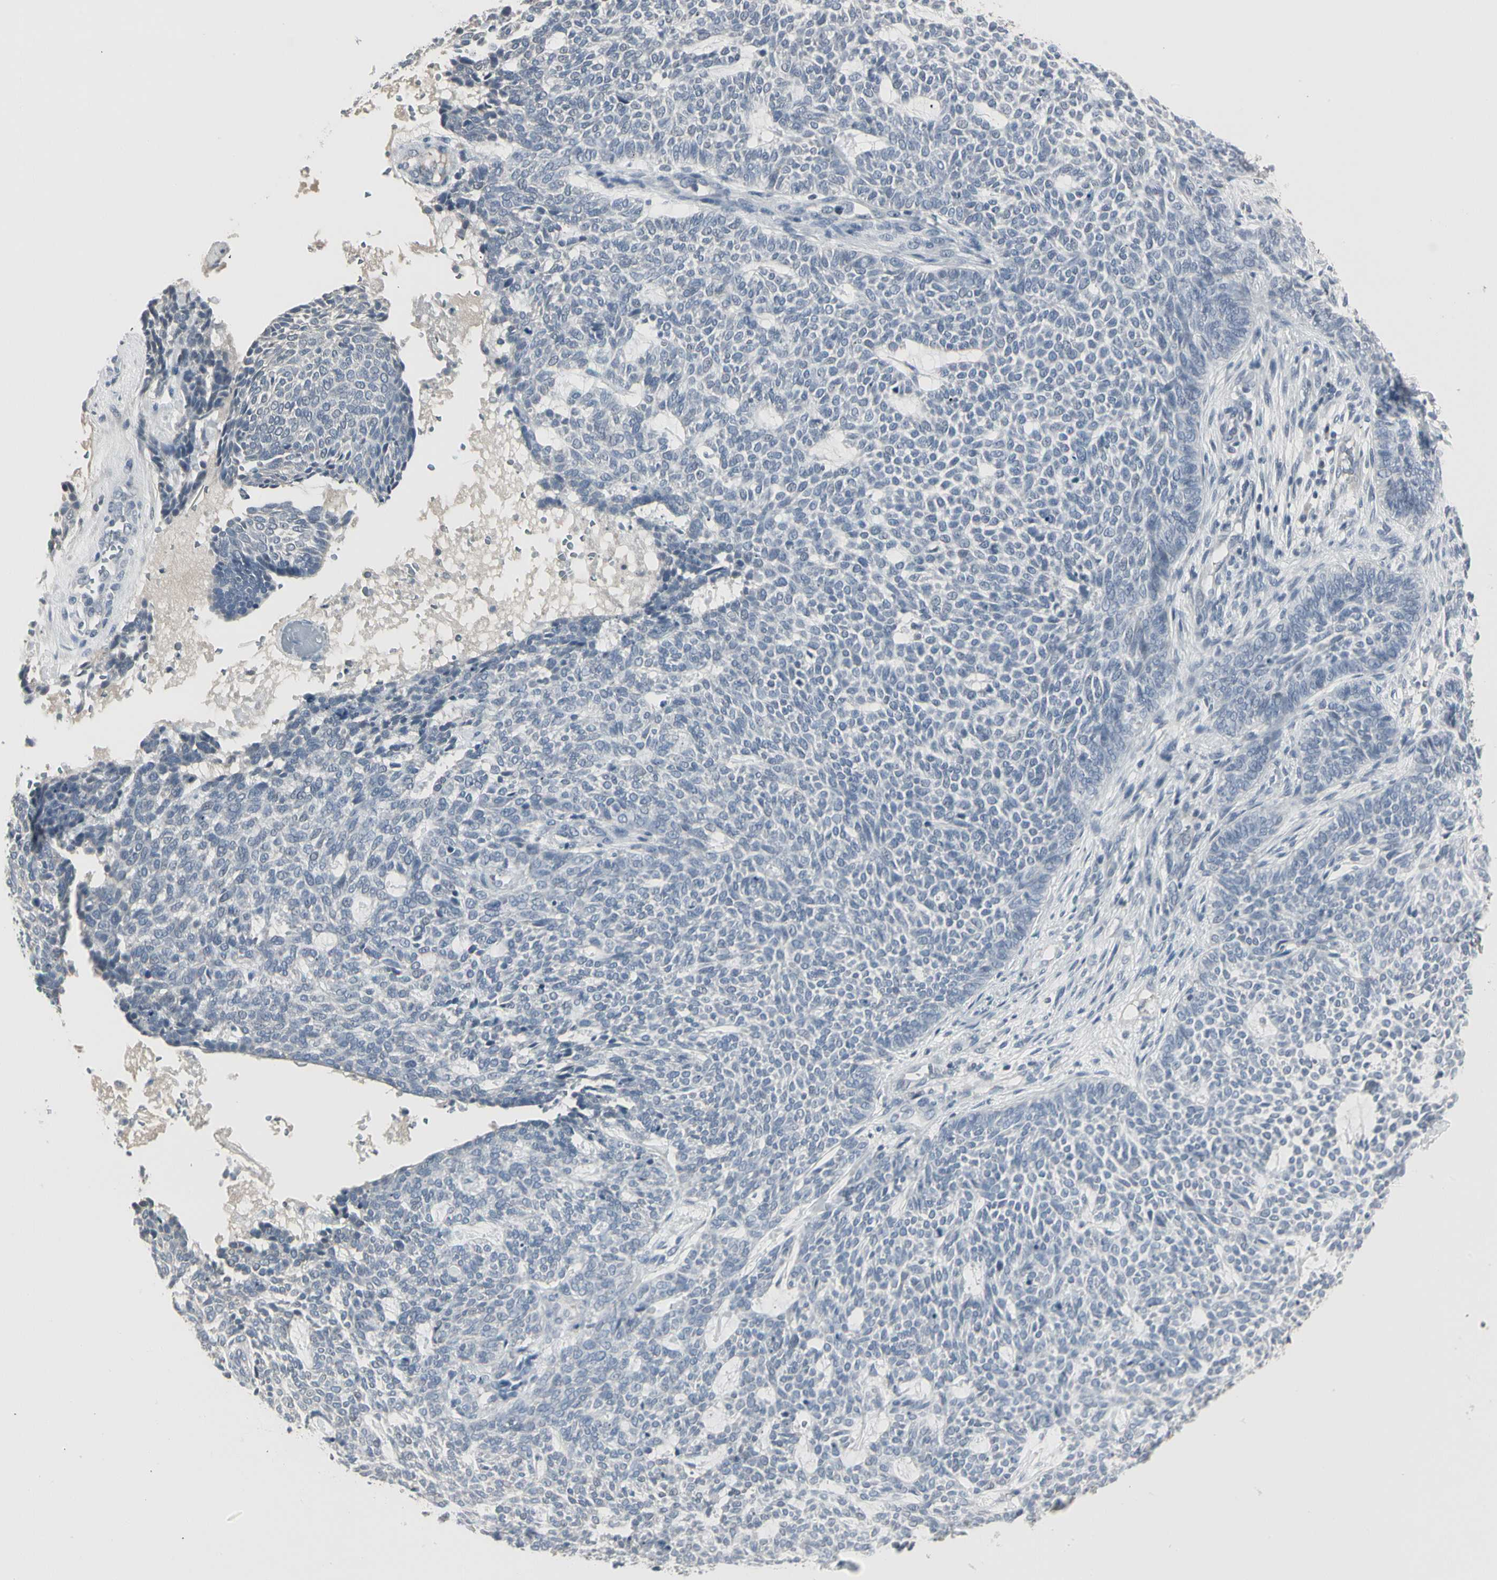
{"staining": {"intensity": "negative", "quantity": "none", "location": "none"}, "tissue": "skin cancer", "cell_type": "Tumor cells", "image_type": "cancer", "snomed": [{"axis": "morphology", "description": "Basal cell carcinoma"}, {"axis": "topography", "description": "Skin"}], "caption": "Tumor cells show no significant protein expression in skin cancer. (Stains: DAB immunohistochemistry (IHC) with hematoxylin counter stain, Microscopy: brightfield microscopy at high magnification).", "gene": "DMPK", "patient": {"sex": "male", "age": 87}}